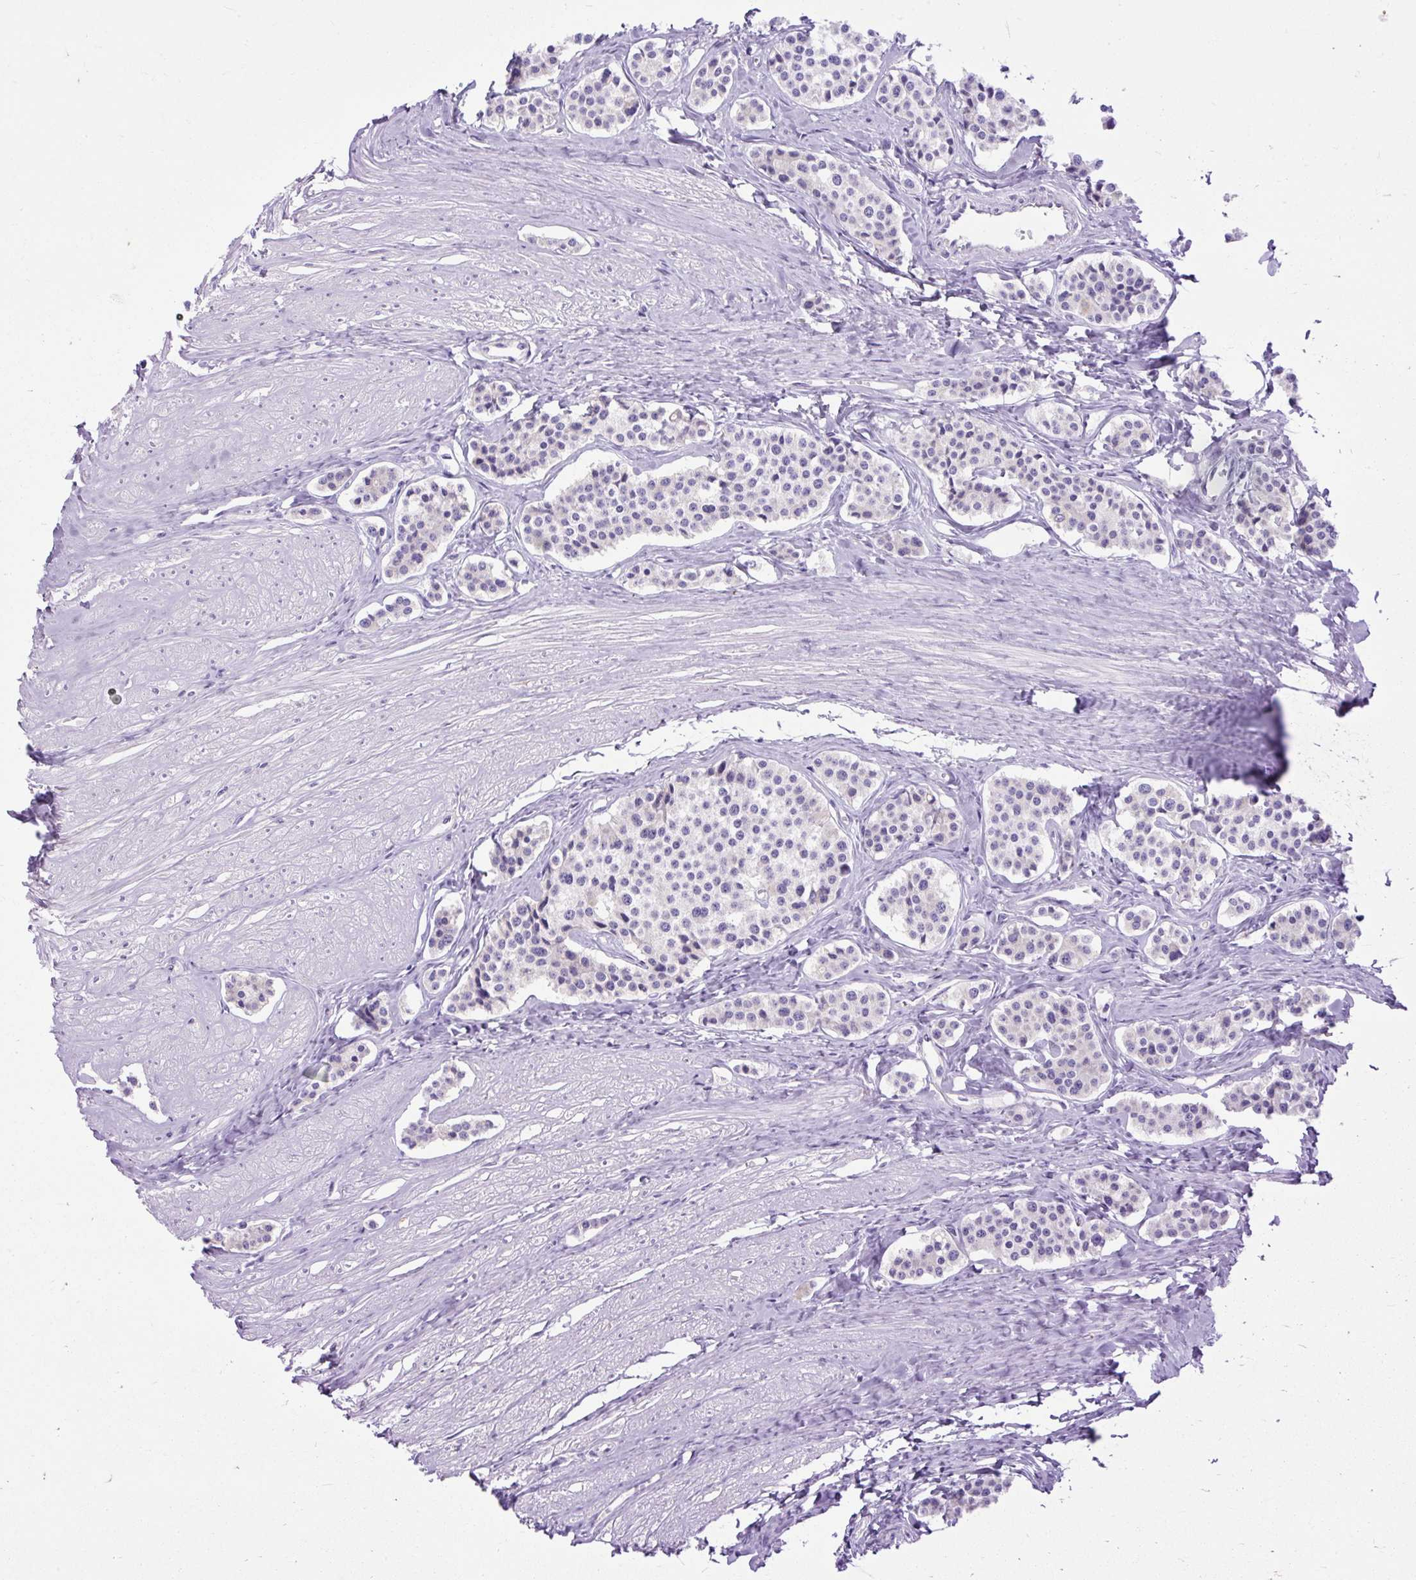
{"staining": {"intensity": "negative", "quantity": "none", "location": "none"}, "tissue": "carcinoid", "cell_type": "Tumor cells", "image_type": "cancer", "snomed": [{"axis": "morphology", "description": "Carcinoid, malignant, NOS"}, {"axis": "topography", "description": "Small intestine"}], "caption": "Immunohistochemical staining of carcinoid shows no significant staining in tumor cells.", "gene": "SYBU", "patient": {"sex": "male", "age": 60}}